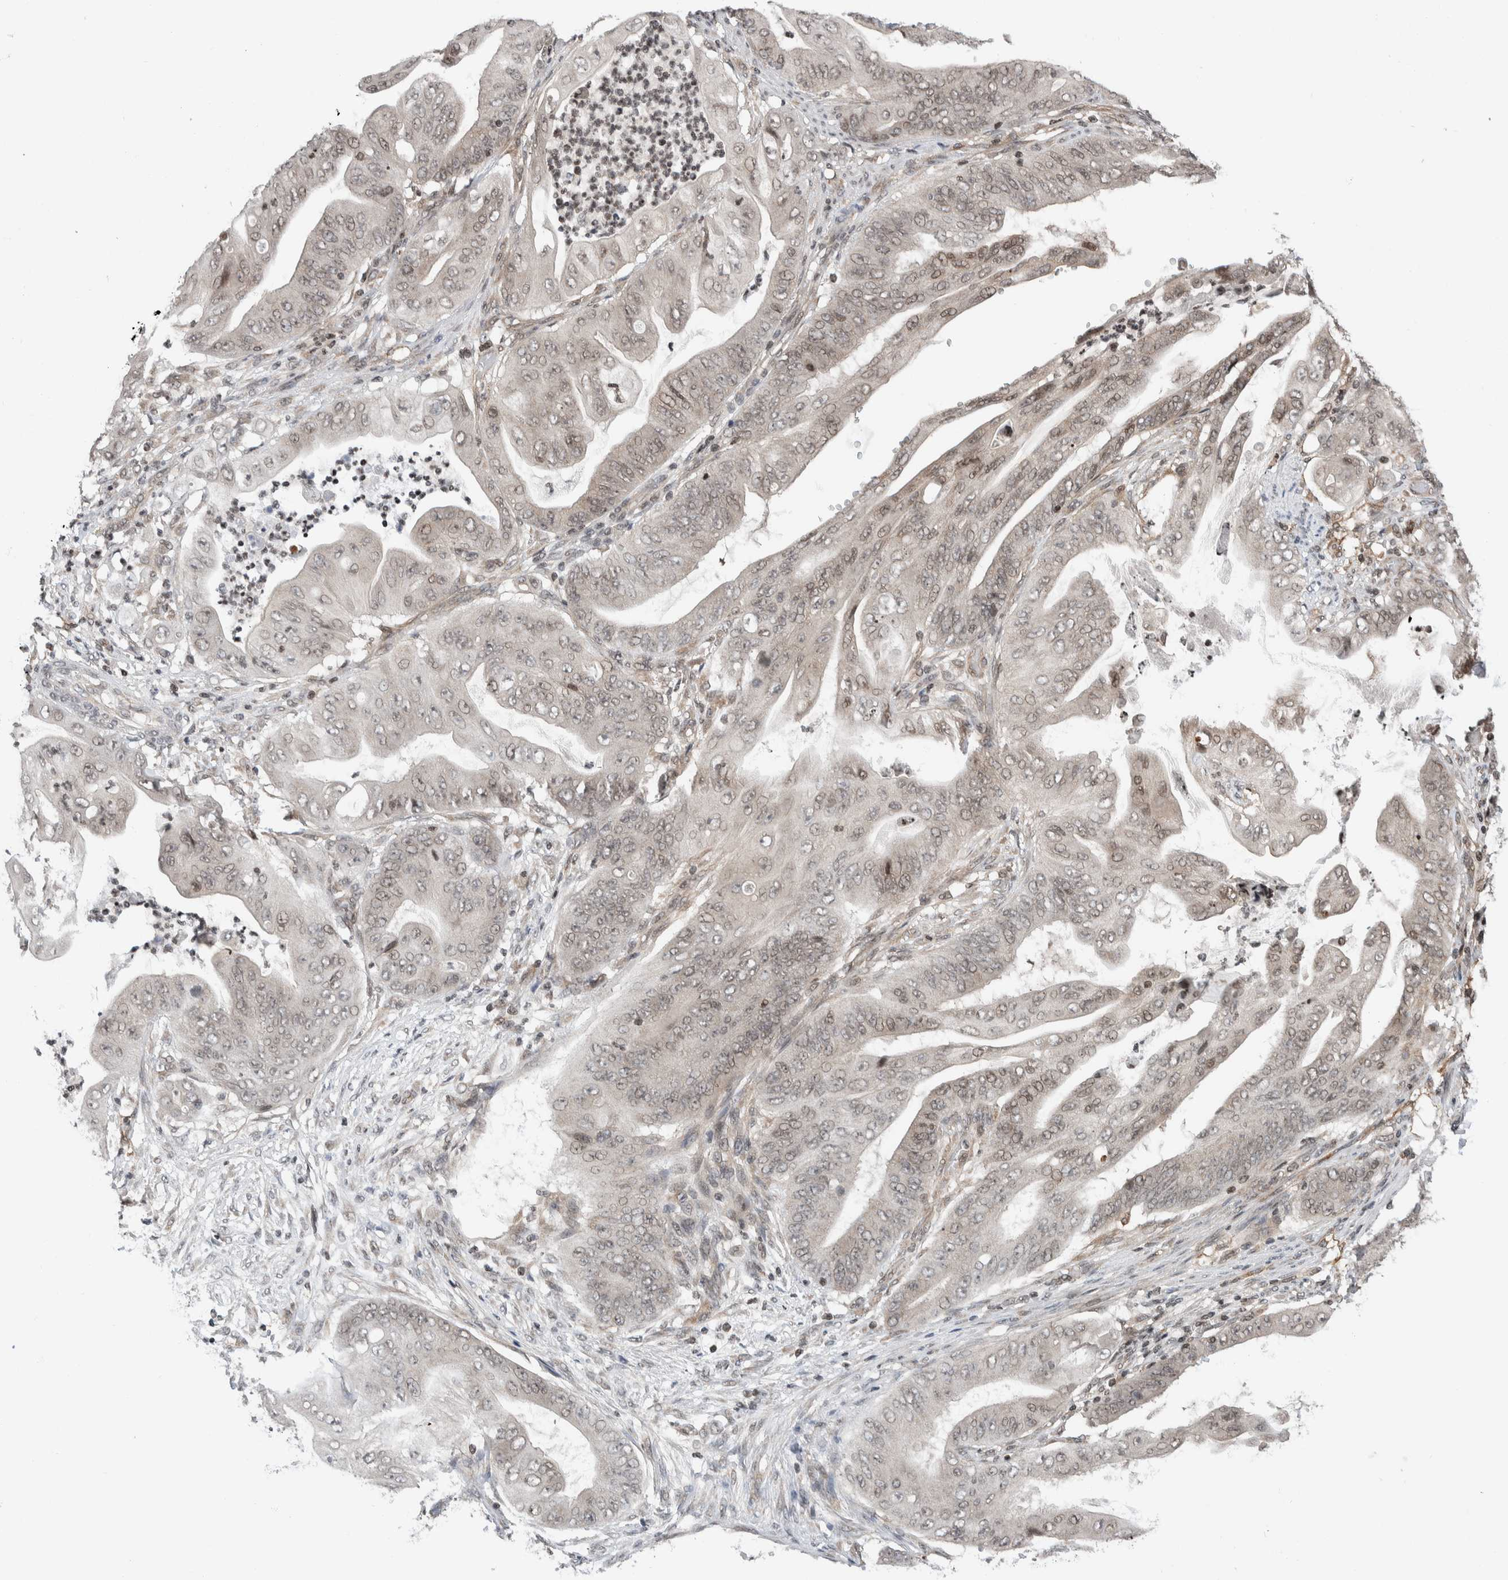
{"staining": {"intensity": "moderate", "quantity": "<25%", "location": "nuclear"}, "tissue": "stomach cancer", "cell_type": "Tumor cells", "image_type": "cancer", "snomed": [{"axis": "morphology", "description": "Adenocarcinoma, NOS"}, {"axis": "topography", "description": "Stomach"}], "caption": "Stomach adenocarcinoma tissue displays moderate nuclear positivity in approximately <25% of tumor cells (DAB (3,3'-diaminobenzidine) IHC, brown staining for protein, blue staining for nuclei).", "gene": "NPLOC4", "patient": {"sex": "female", "age": 73}}